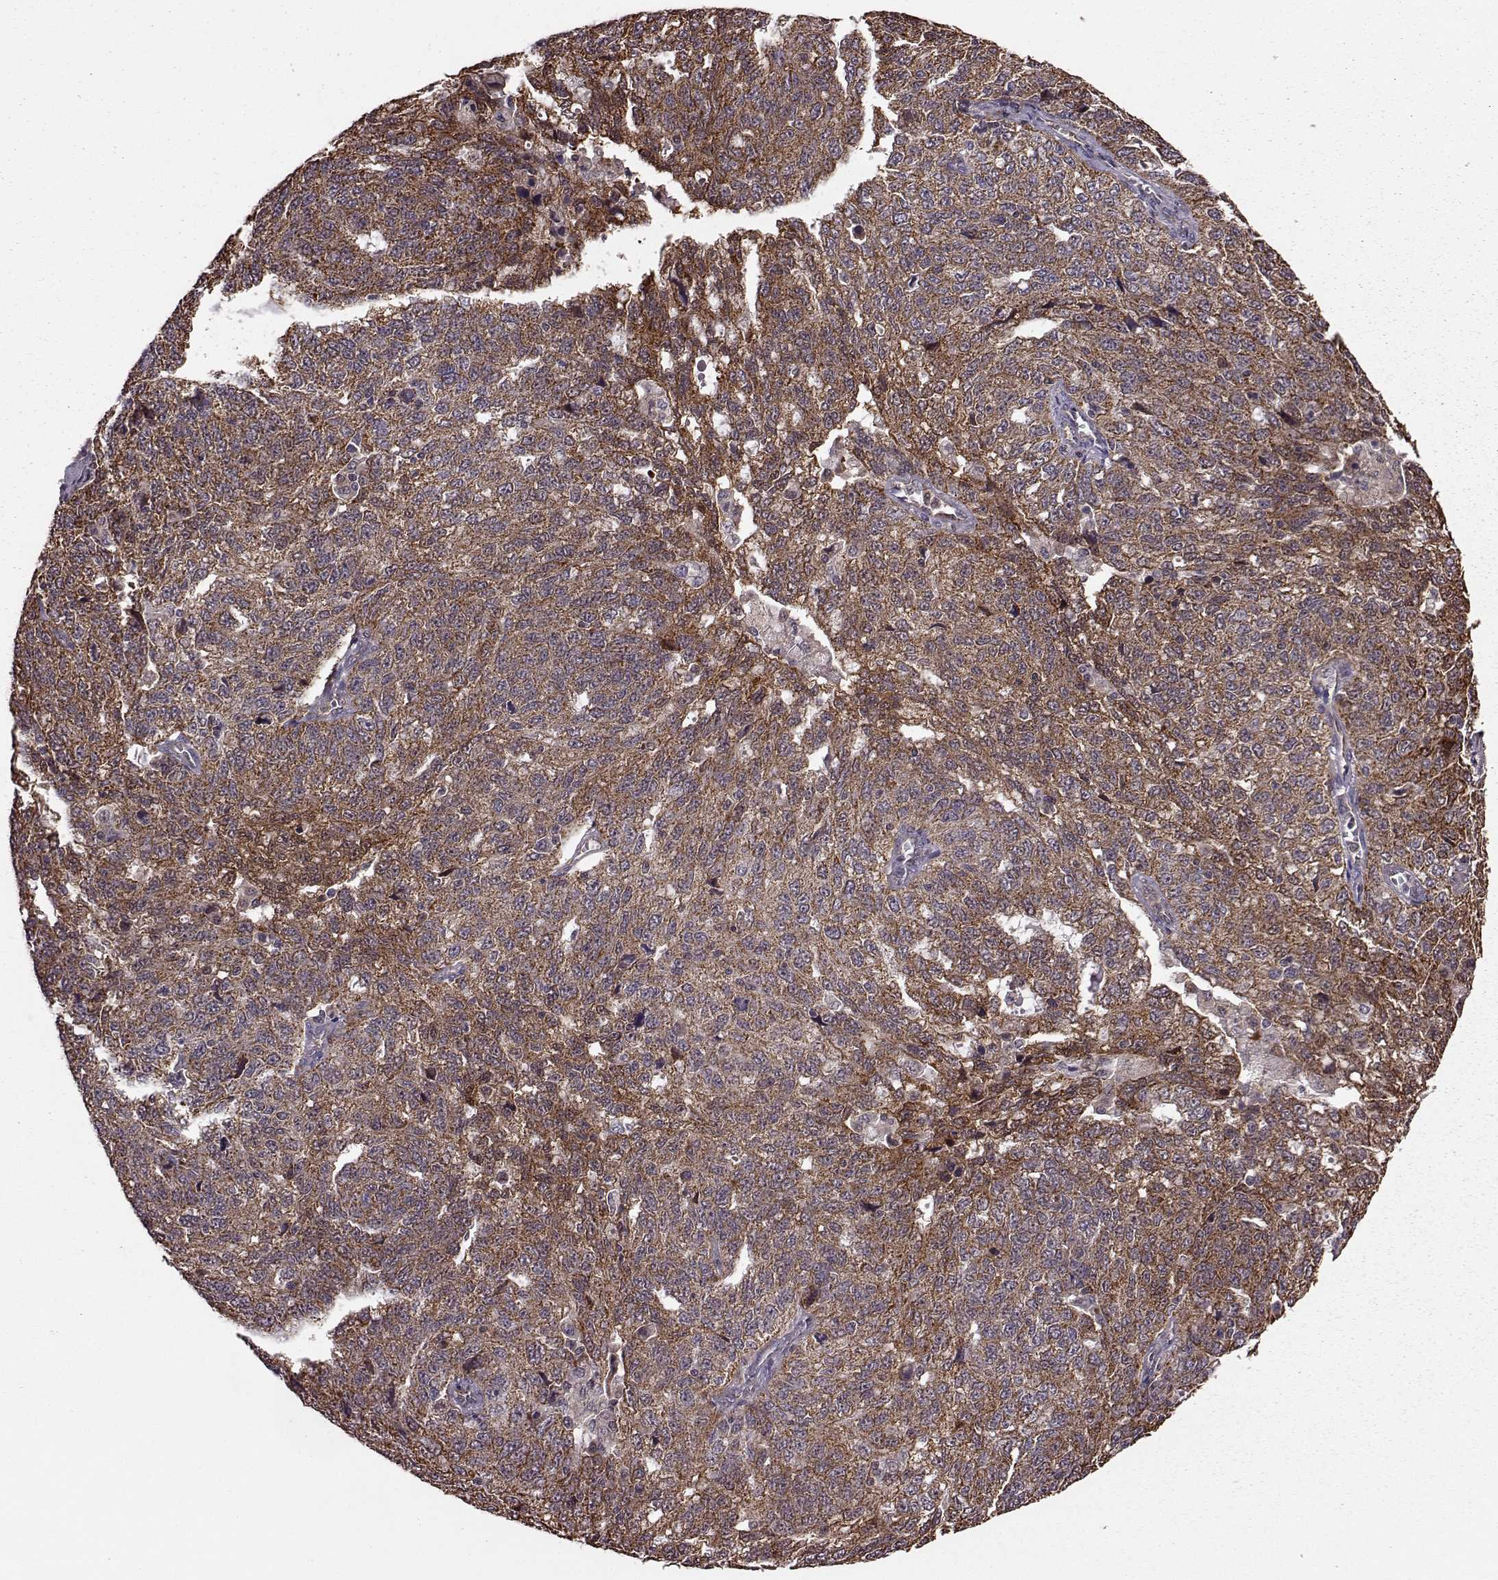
{"staining": {"intensity": "moderate", "quantity": ">75%", "location": "cytoplasmic/membranous"}, "tissue": "ovarian cancer", "cell_type": "Tumor cells", "image_type": "cancer", "snomed": [{"axis": "morphology", "description": "Cystadenocarcinoma, serous, NOS"}, {"axis": "topography", "description": "Ovary"}], "caption": "Human ovarian cancer (serous cystadenocarcinoma) stained for a protein (brown) reveals moderate cytoplasmic/membranous positive positivity in approximately >75% of tumor cells.", "gene": "PUDP", "patient": {"sex": "female", "age": 71}}